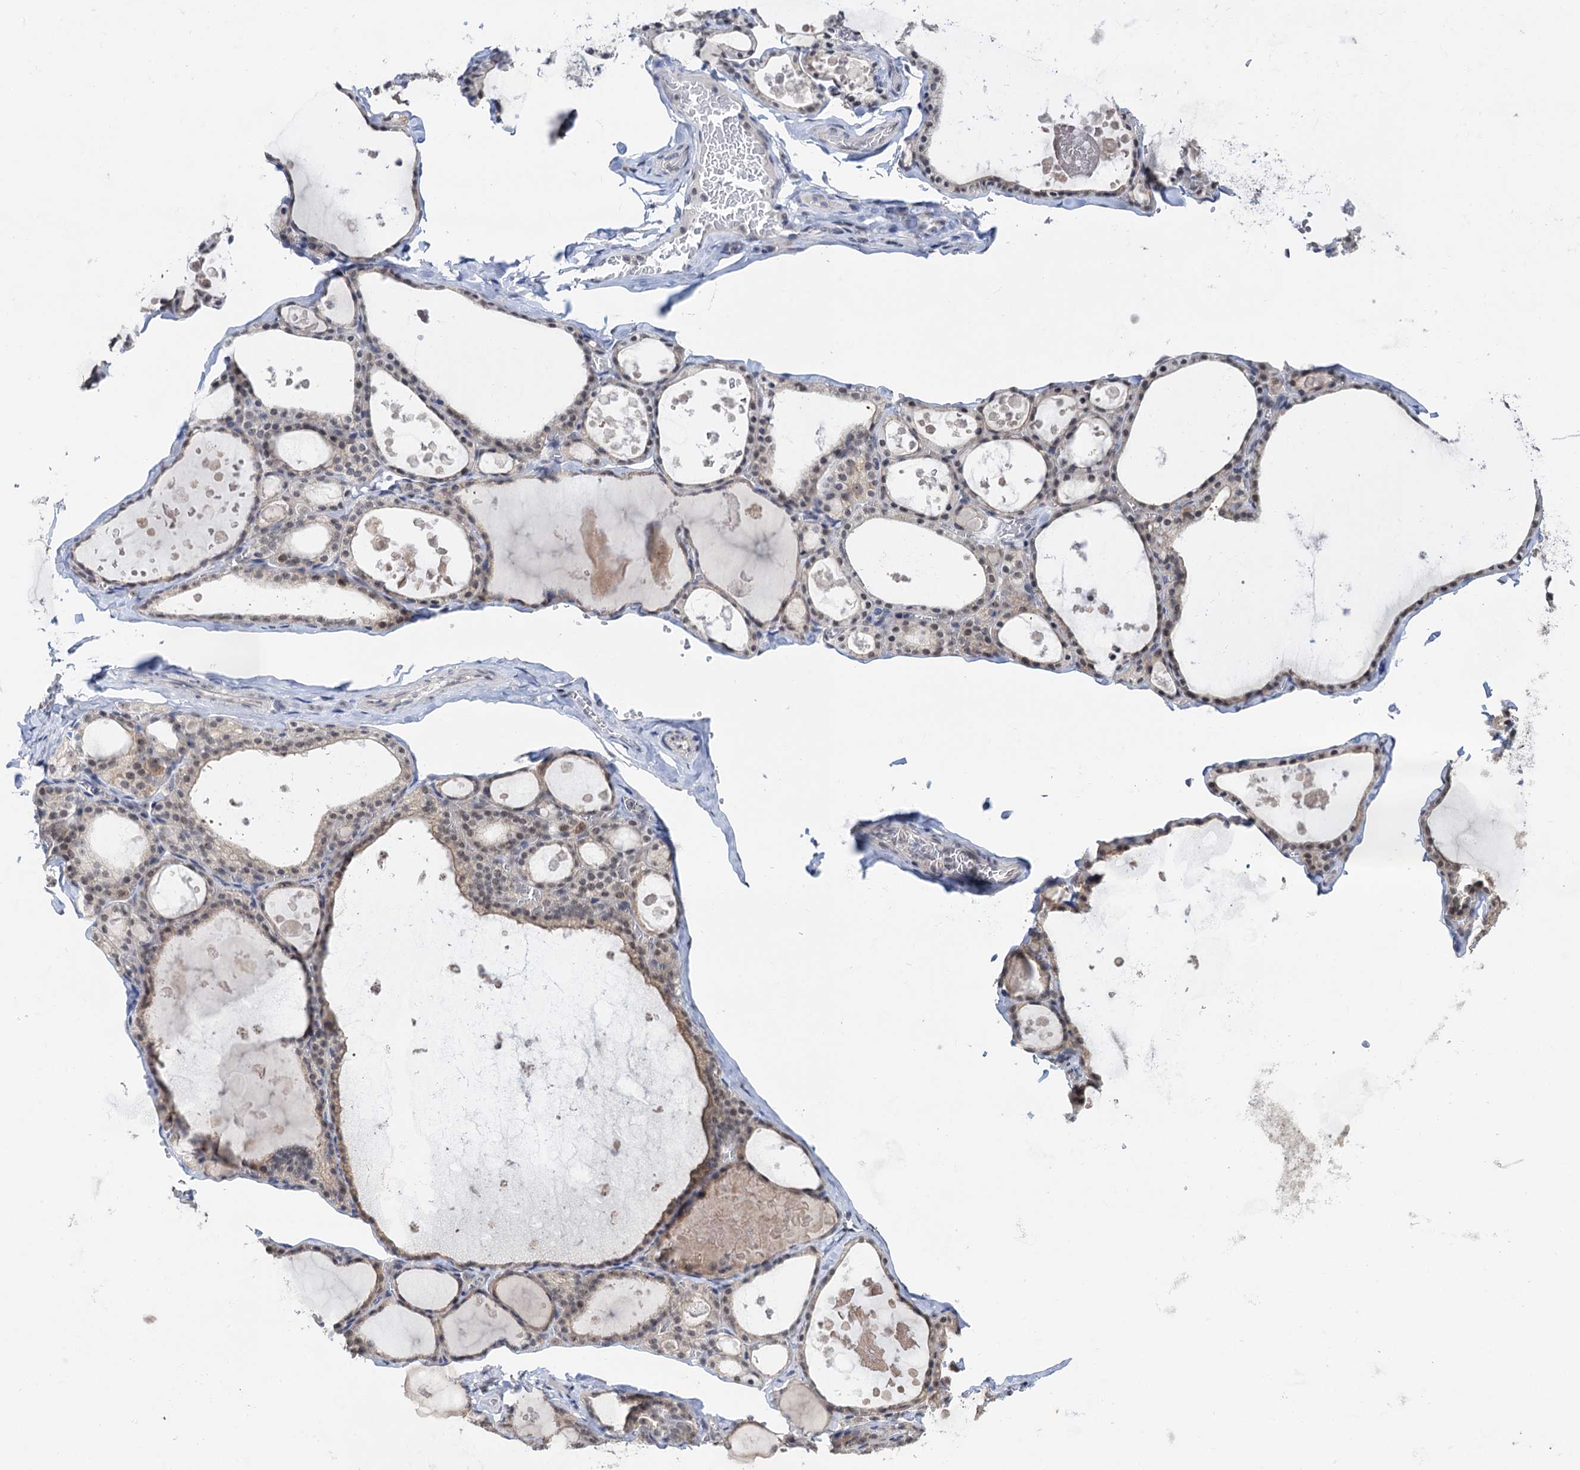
{"staining": {"intensity": "weak", "quantity": "25%-75%", "location": "cytoplasmic/membranous"}, "tissue": "thyroid gland", "cell_type": "Glandular cells", "image_type": "normal", "snomed": [{"axis": "morphology", "description": "Normal tissue, NOS"}, {"axis": "topography", "description": "Thyroid gland"}], "caption": "Immunohistochemical staining of benign human thyroid gland reveals low levels of weak cytoplasmic/membranous staining in about 25%-75% of glandular cells. The protein of interest is stained brown, and the nuclei are stained in blue (DAB IHC with brightfield microscopy, high magnification).", "gene": "NAT10", "patient": {"sex": "male", "age": 56}}